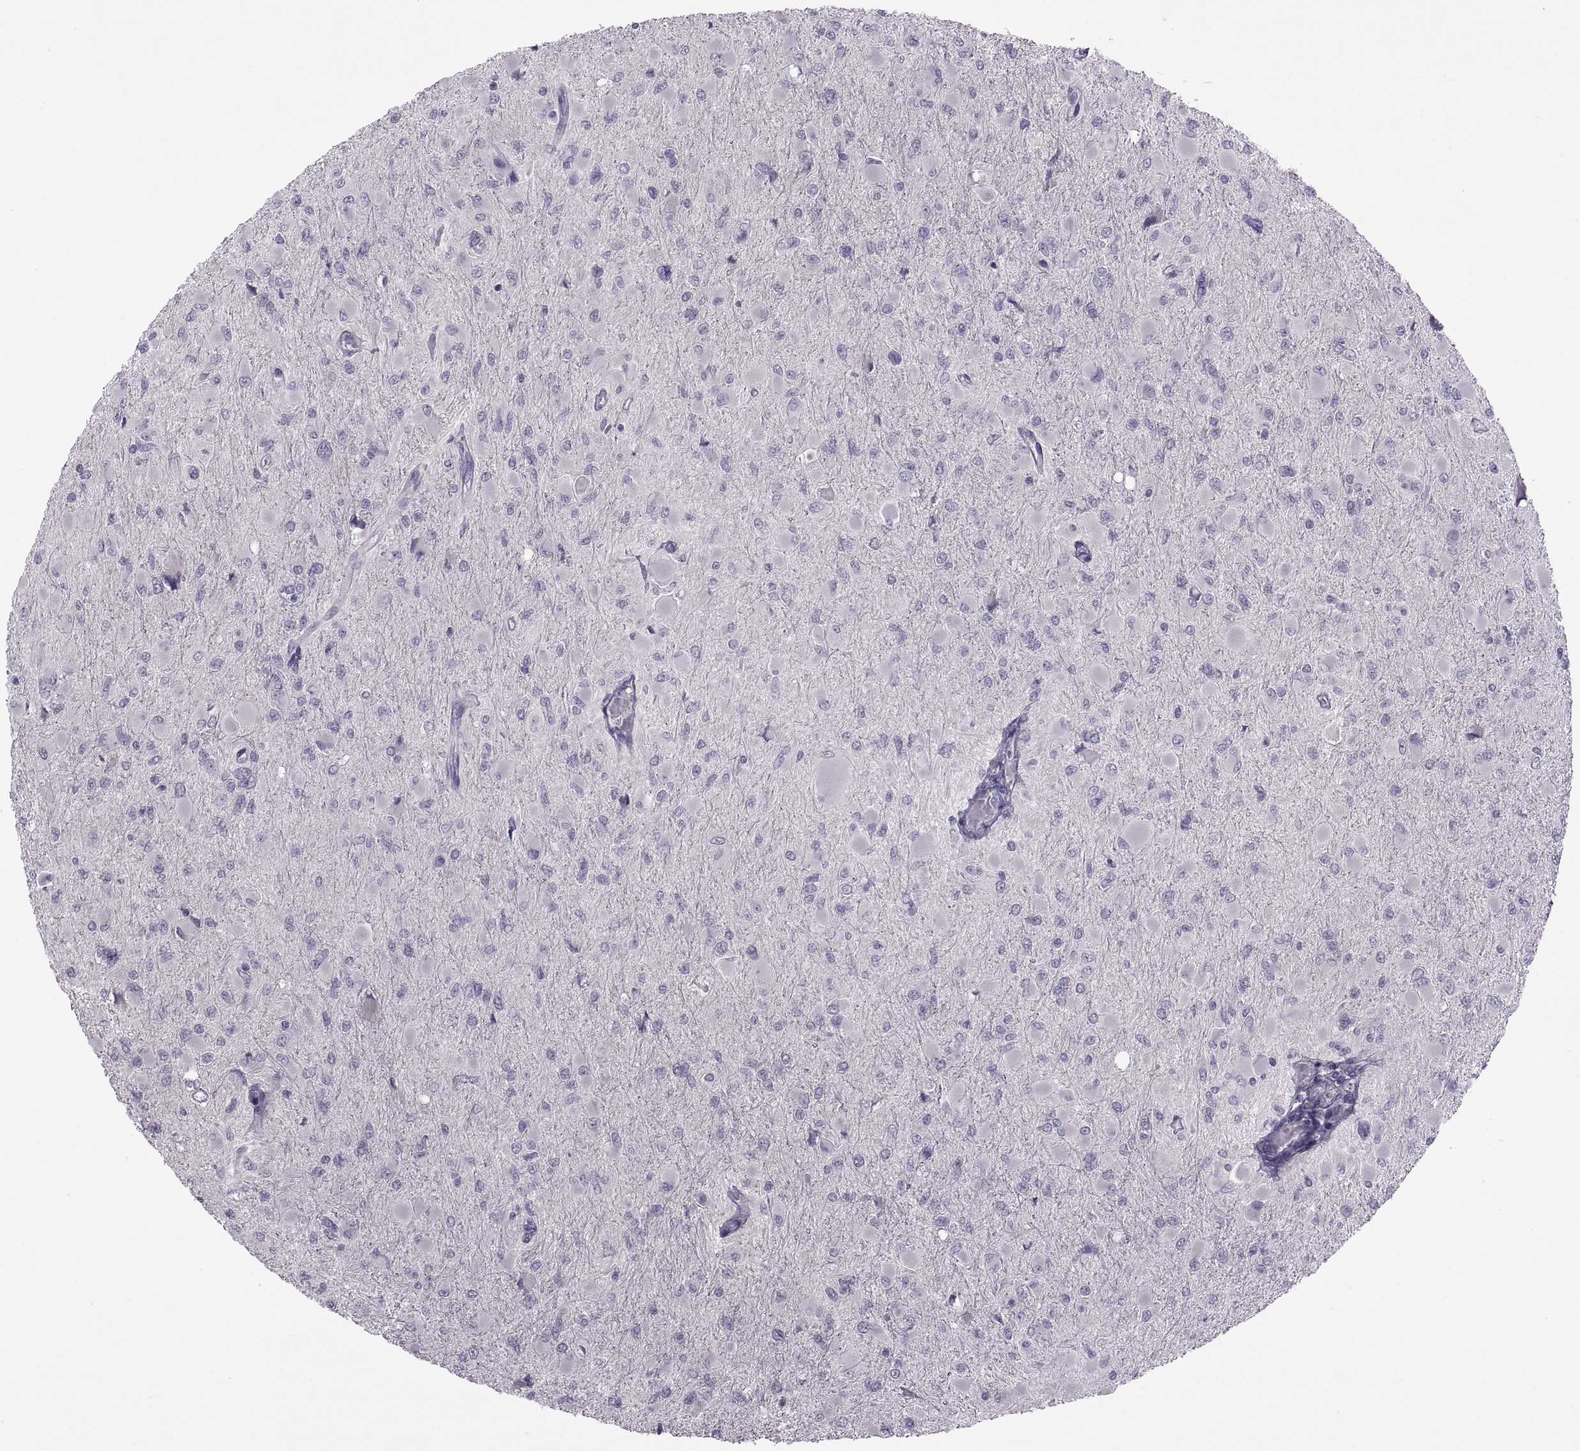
{"staining": {"intensity": "negative", "quantity": "none", "location": "none"}, "tissue": "glioma", "cell_type": "Tumor cells", "image_type": "cancer", "snomed": [{"axis": "morphology", "description": "Glioma, malignant, High grade"}, {"axis": "topography", "description": "Cerebral cortex"}], "caption": "There is no significant staining in tumor cells of glioma.", "gene": "BSPH1", "patient": {"sex": "female", "age": 36}}